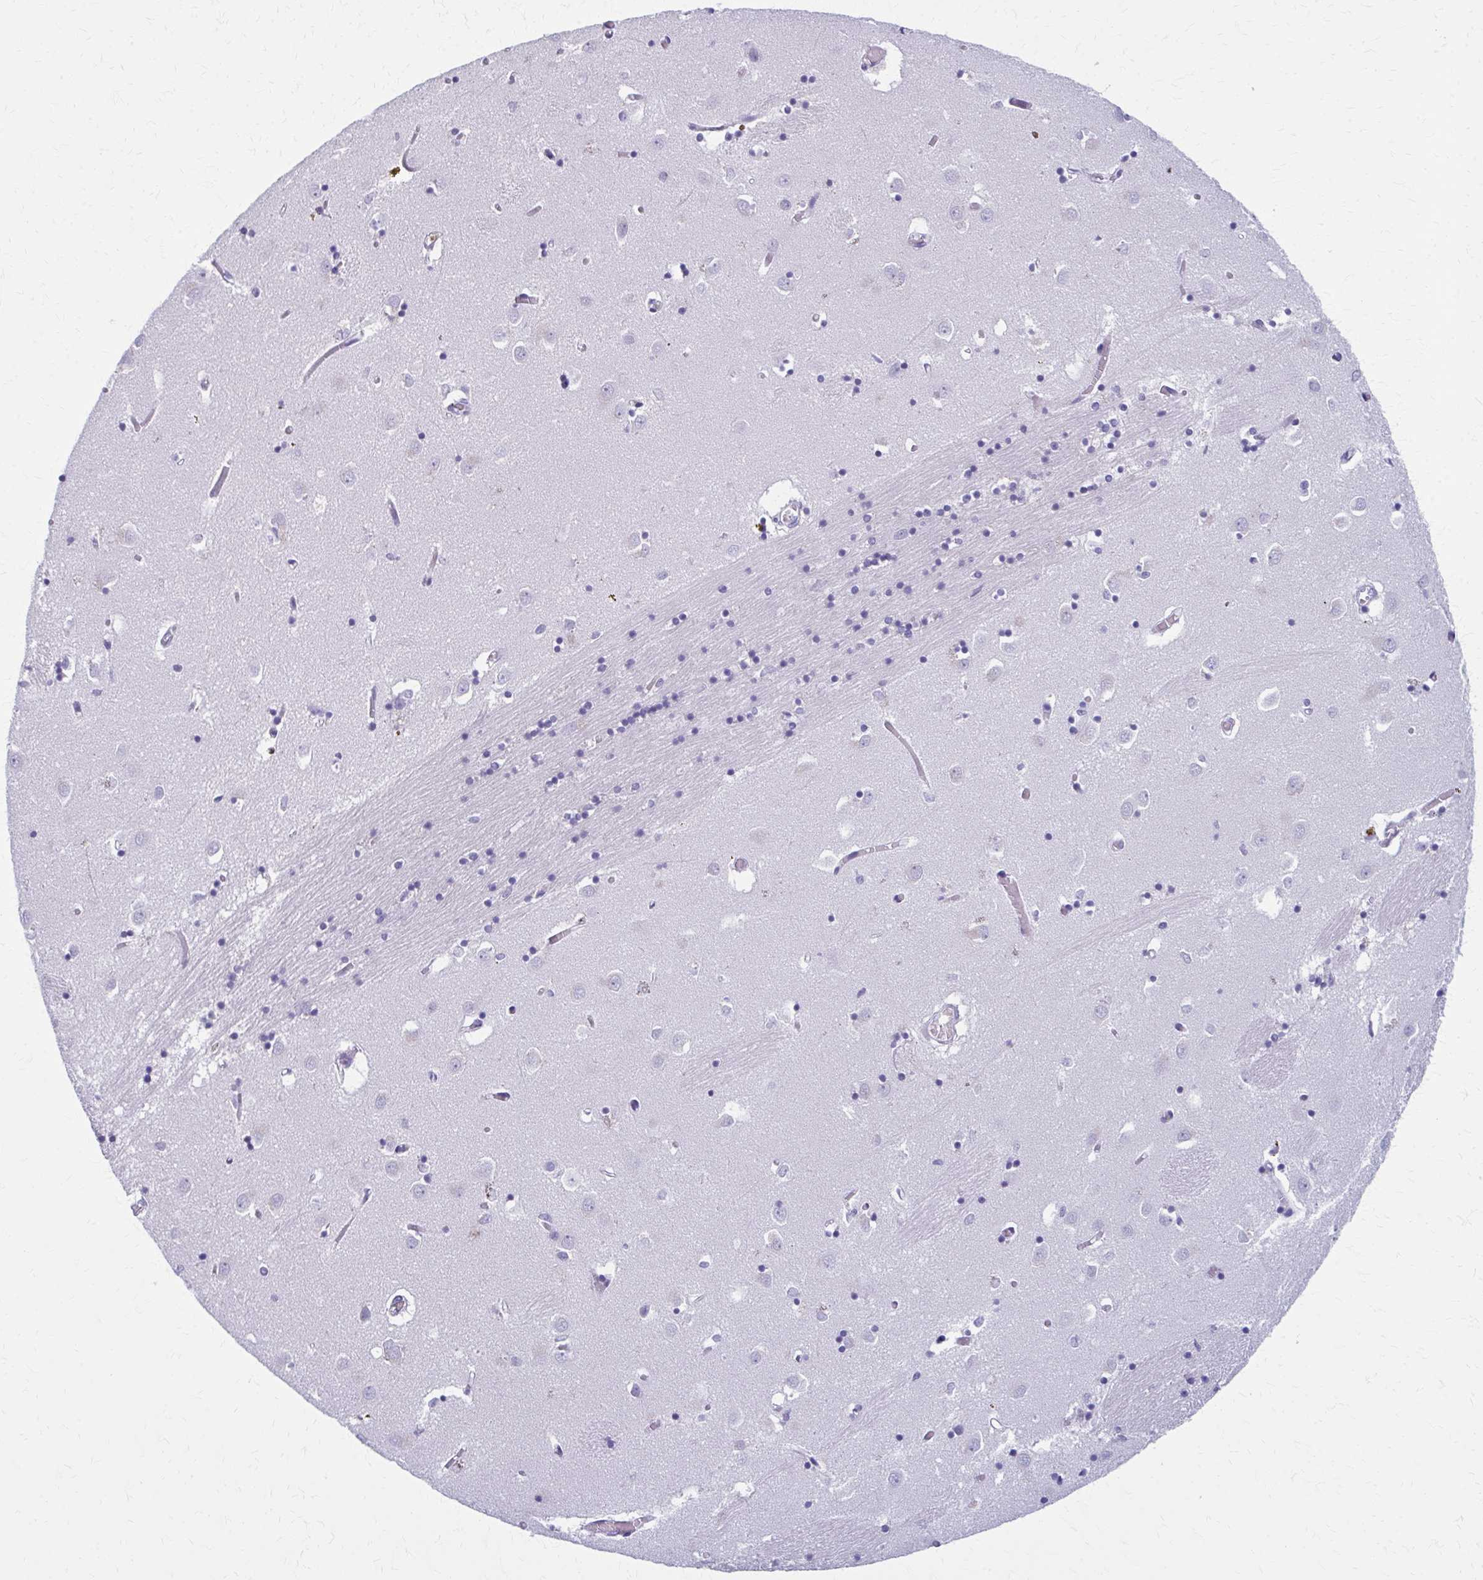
{"staining": {"intensity": "negative", "quantity": "none", "location": "none"}, "tissue": "caudate", "cell_type": "Glial cells", "image_type": "normal", "snomed": [{"axis": "morphology", "description": "Normal tissue, NOS"}, {"axis": "topography", "description": "Lateral ventricle wall"}], "caption": "DAB immunohistochemical staining of unremarkable human caudate reveals no significant expression in glial cells.", "gene": "MPLKIP", "patient": {"sex": "male", "age": 70}}